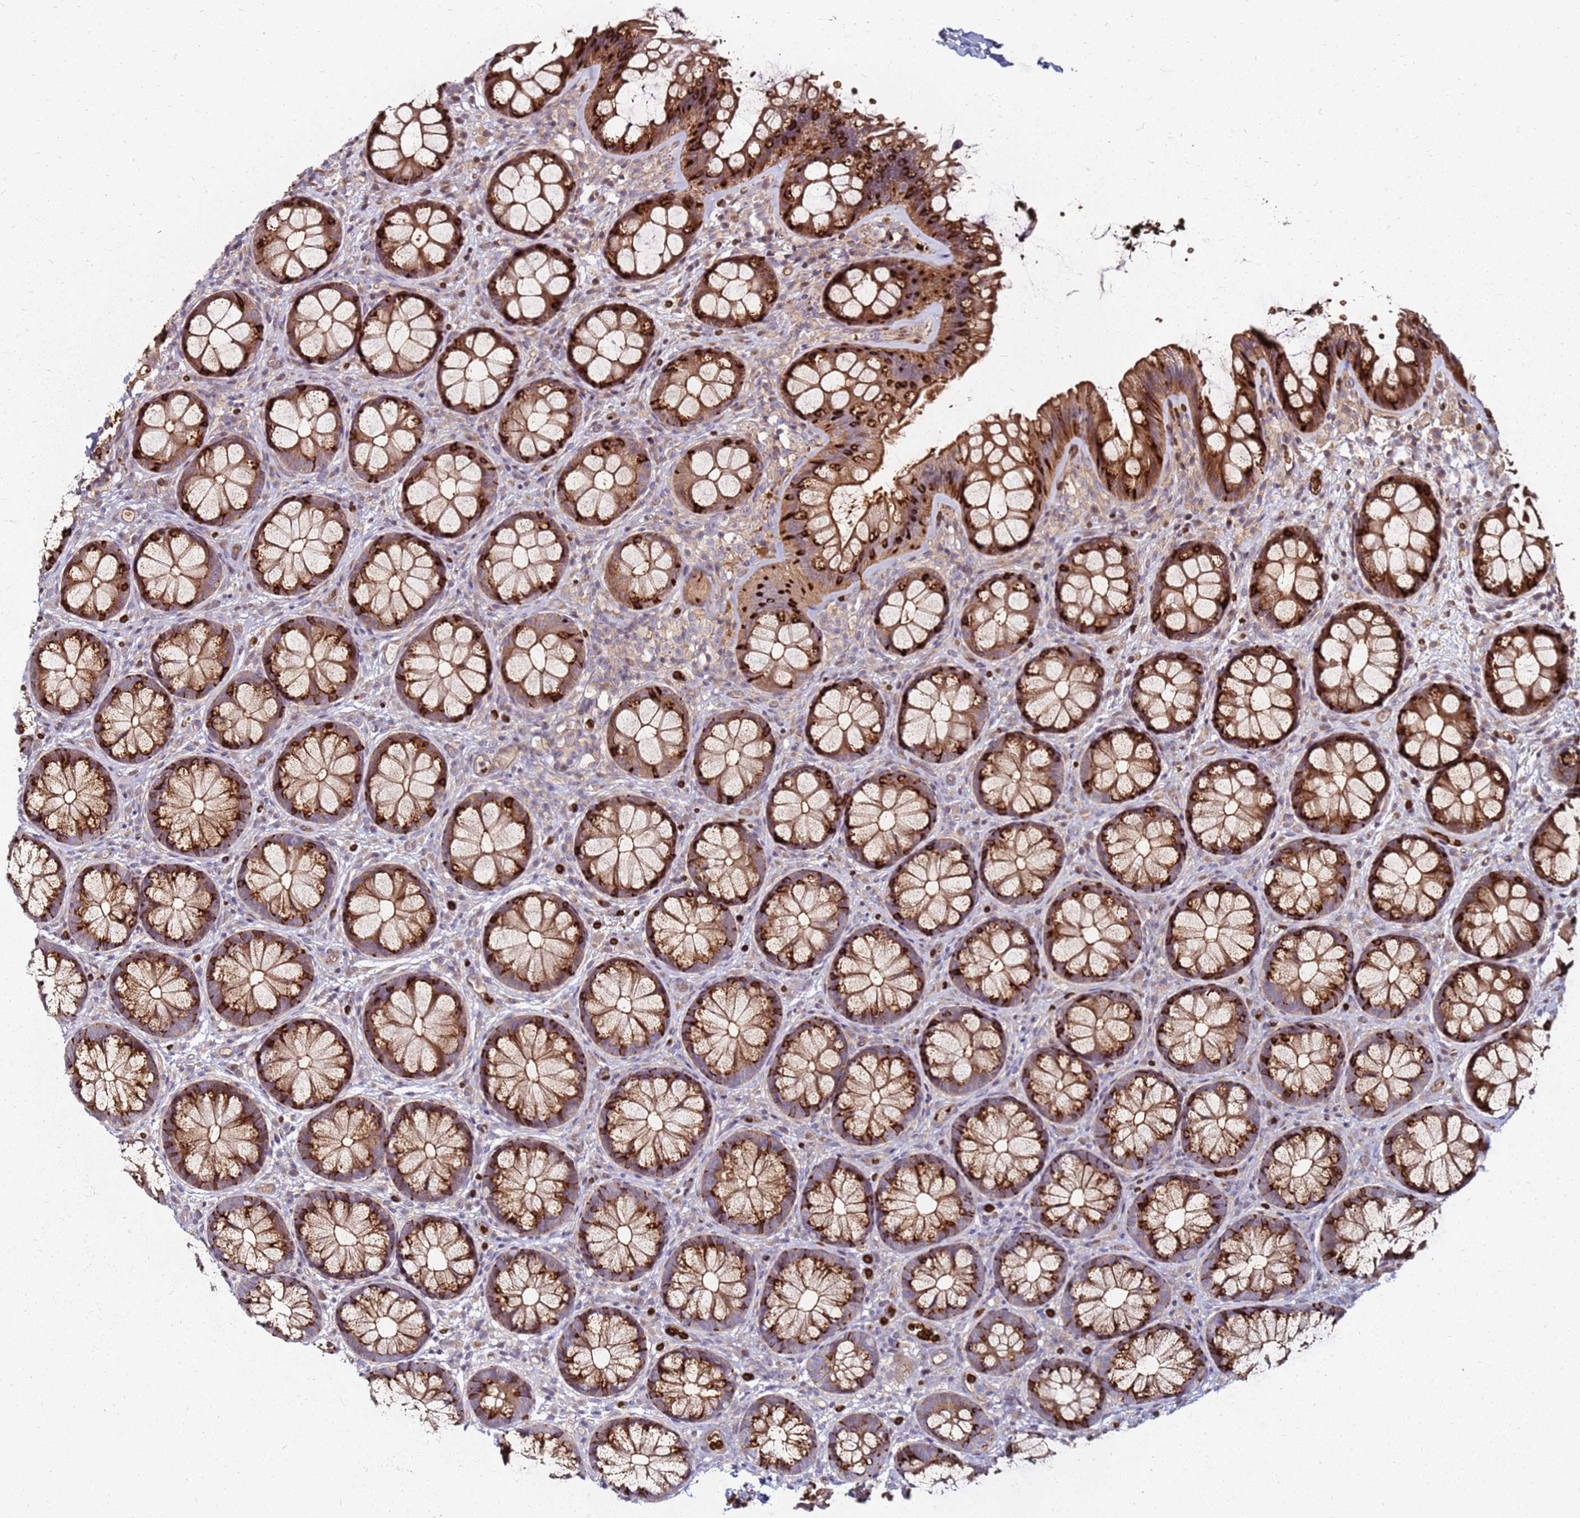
{"staining": {"intensity": "moderate", "quantity": ">75%", "location": "cytoplasmic/membranous"}, "tissue": "colon", "cell_type": "Endothelial cells", "image_type": "normal", "snomed": [{"axis": "morphology", "description": "Normal tissue, NOS"}, {"axis": "topography", "description": "Colon"}], "caption": "IHC image of unremarkable colon stained for a protein (brown), which shows medium levels of moderate cytoplasmic/membranous positivity in approximately >75% of endothelial cells.", "gene": "RNF11", "patient": {"sex": "male", "age": 46}}